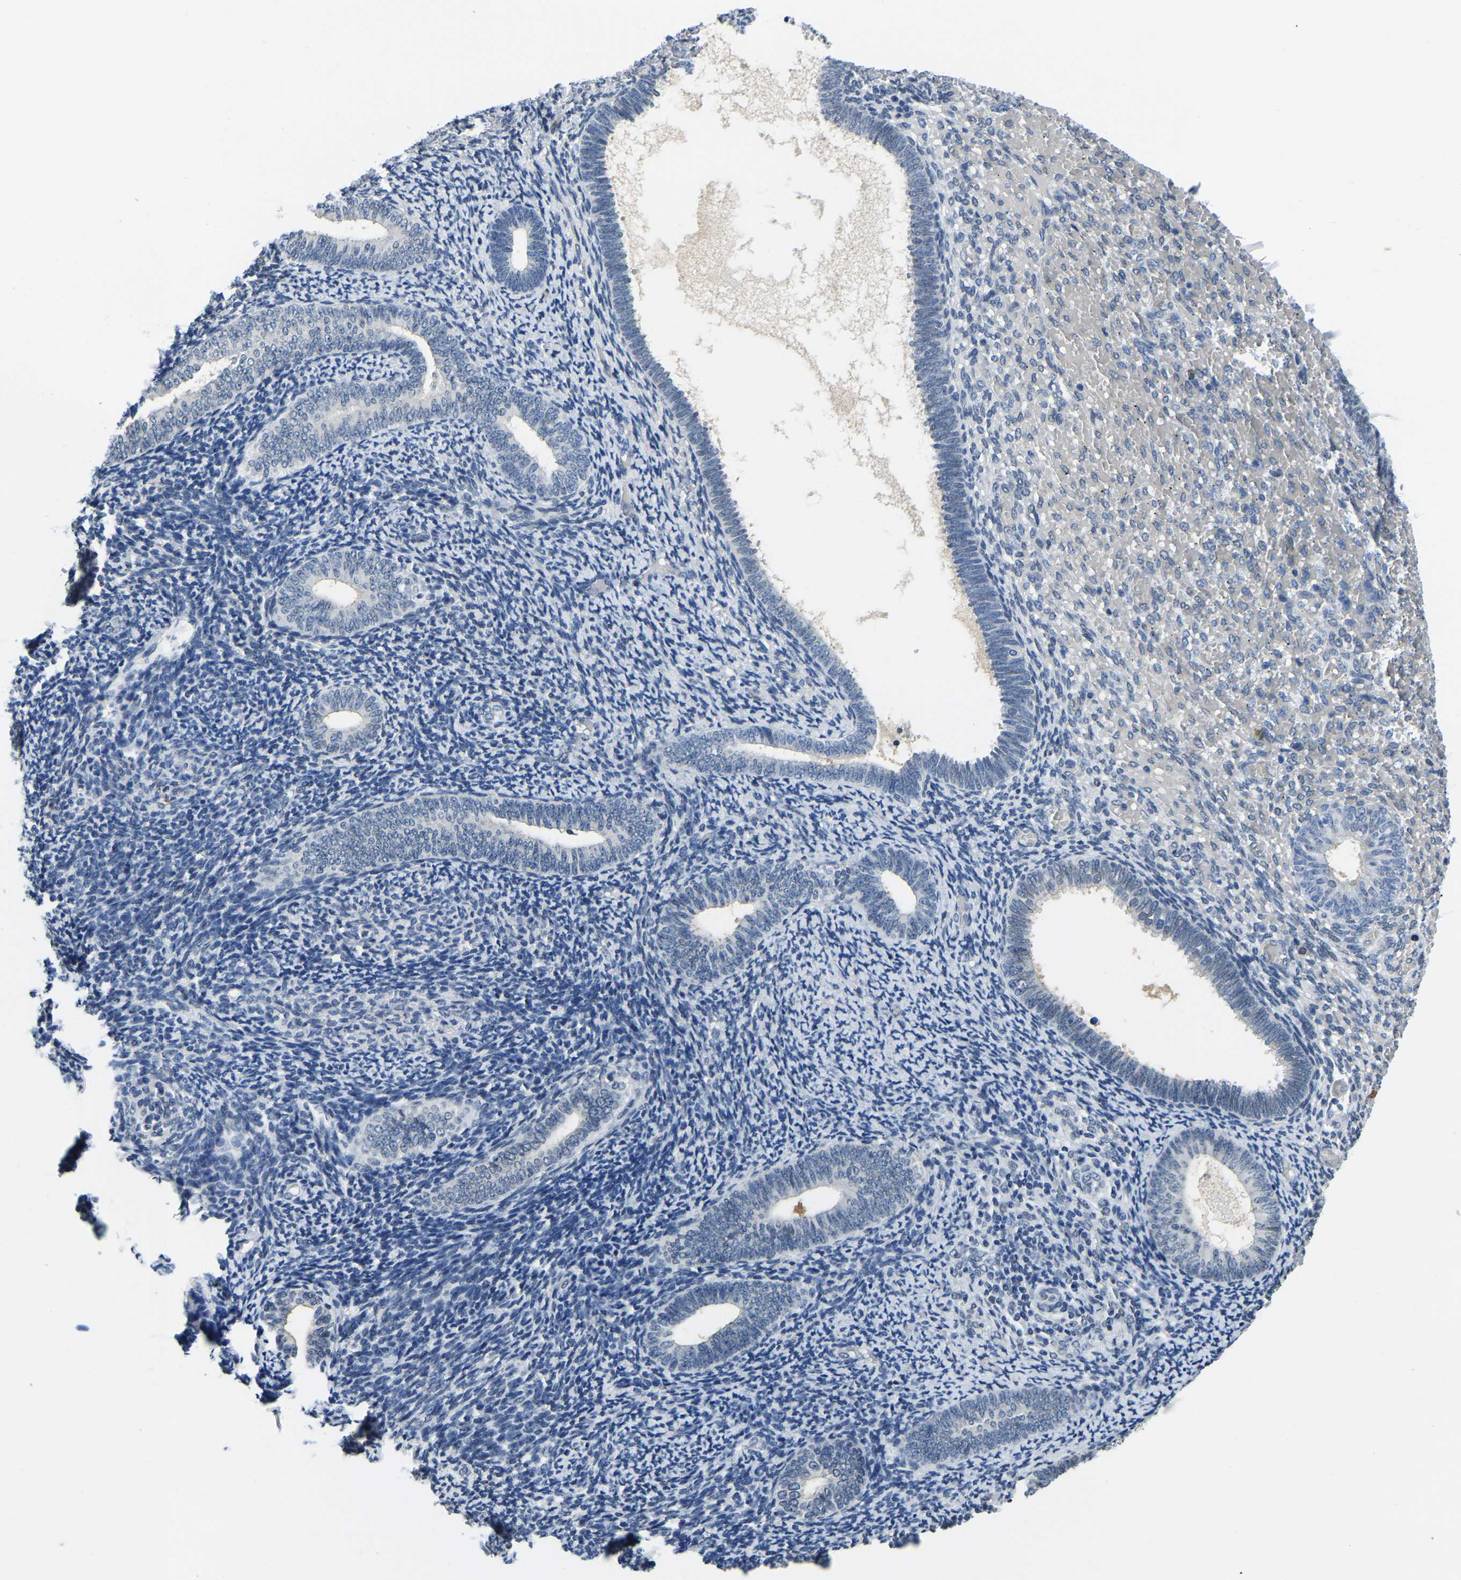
{"staining": {"intensity": "negative", "quantity": "none", "location": "none"}, "tissue": "endometrium", "cell_type": "Cells in endometrial stroma", "image_type": "normal", "snomed": [{"axis": "morphology", "description": "Normal tissue, NOS"}, {"axis": "topography", "description": "Endometrium"}], "caption": "Immunohistochemical staining of normal human endometrium reveals no significant staining in cells in endometrial stroma. (Stains: DAB (3,3'-diaminobenzidine) immunohistochemistry with hematoxylin counter stain, Microscopy: brightfield microscopy at high magnification).", "gene": "RANBP2", "patient": {"sex": "female", "age": 66}}